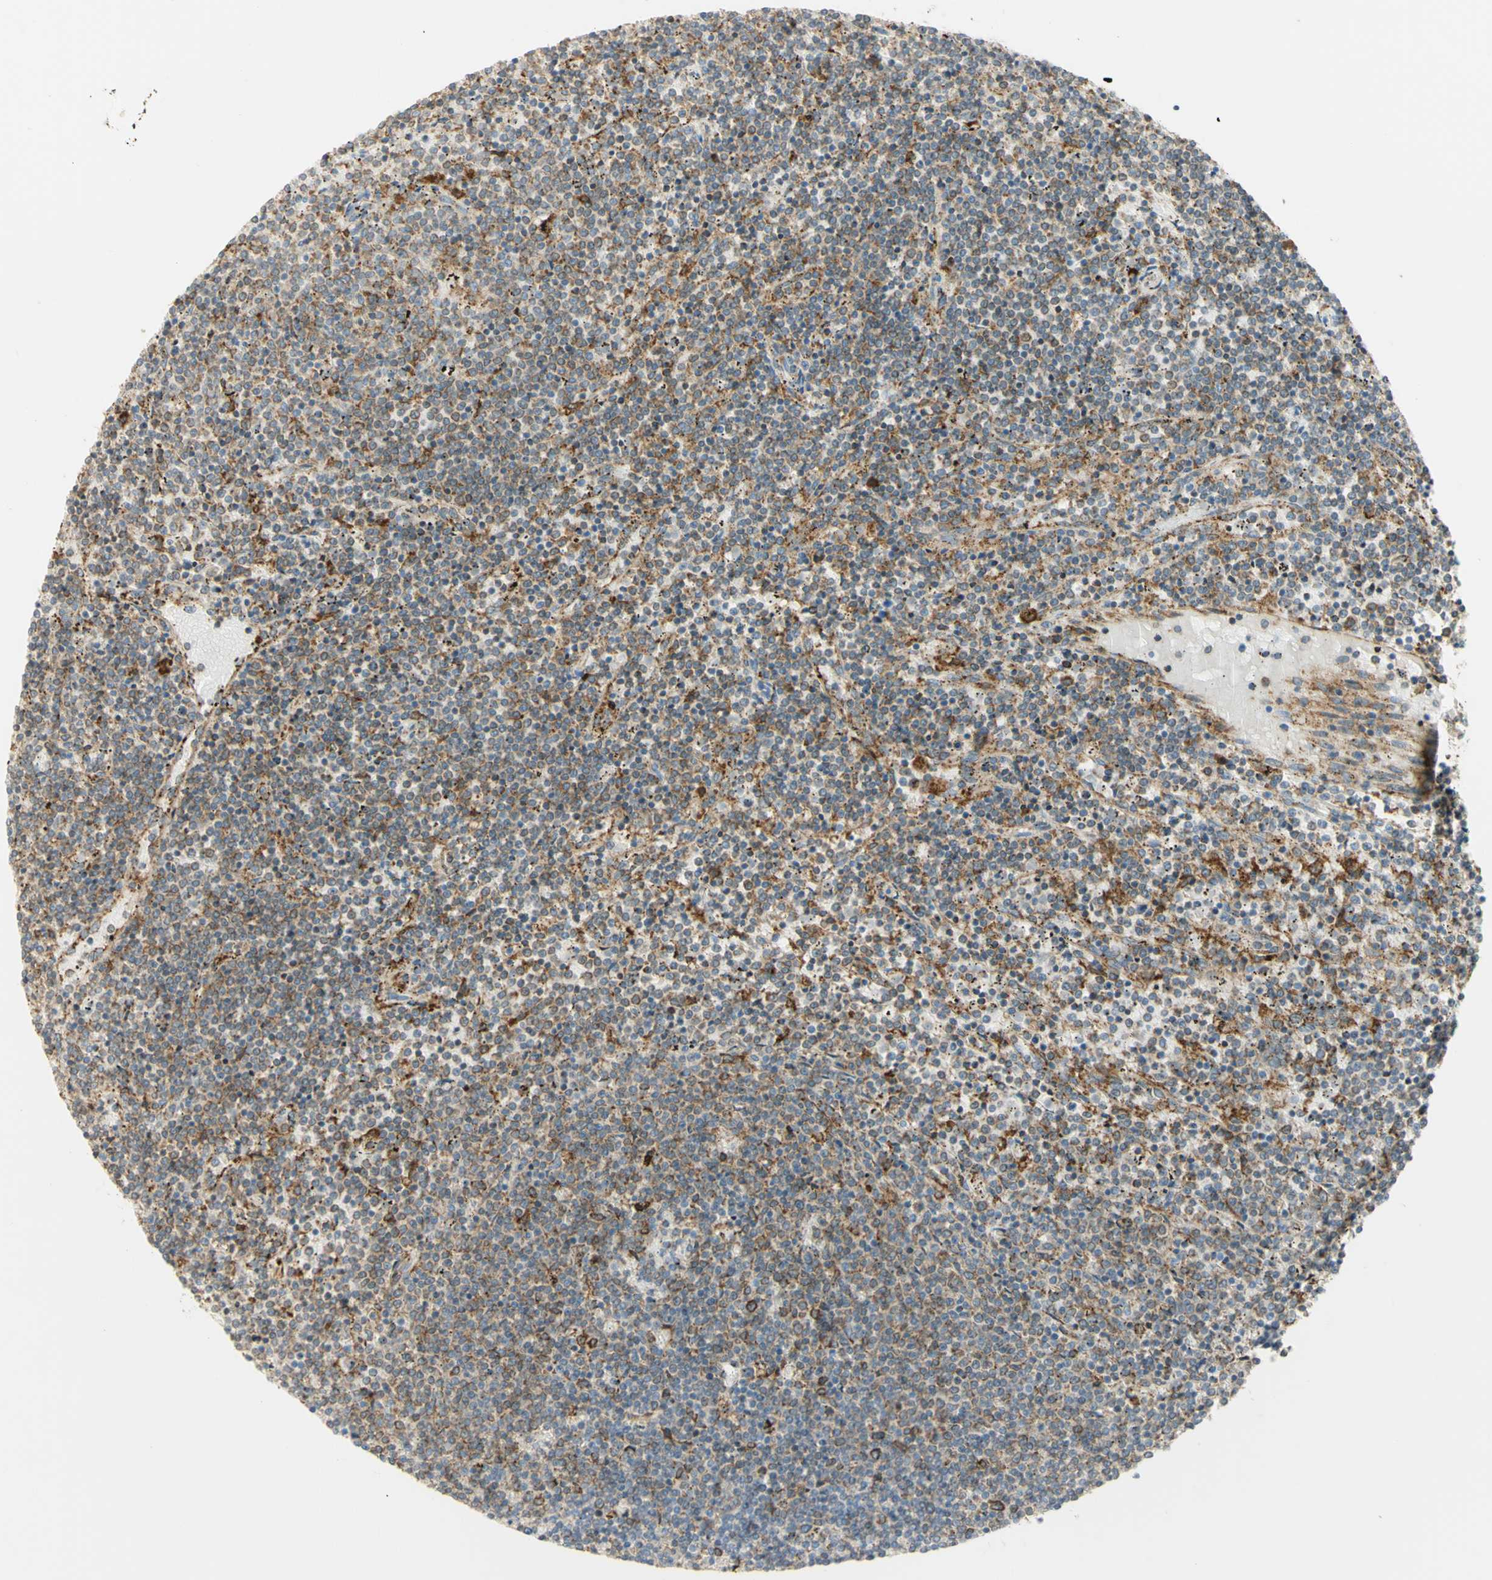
{"staining": {"intensity": "moderate", "quantity": "25%-75%", "location": "cytoplasmic/membranous"}, "tissue": "lymphoma", "cell_type": "Tumor cells", "image_type": "cancer", "snomed": [{"axis": "morphology", "description": "Malignant lymphoma, non-Hodgkin's type, Low grade"}, {"axis": "topography", "description": "Spleen"}], "caption": "A histopathology image of lymphoma stained for a protein reveals moderate cytoplasmic/membranous brown staining in tumor cells.", "gene": "MANF", "patient": {"sex": "female", "age": 50}}